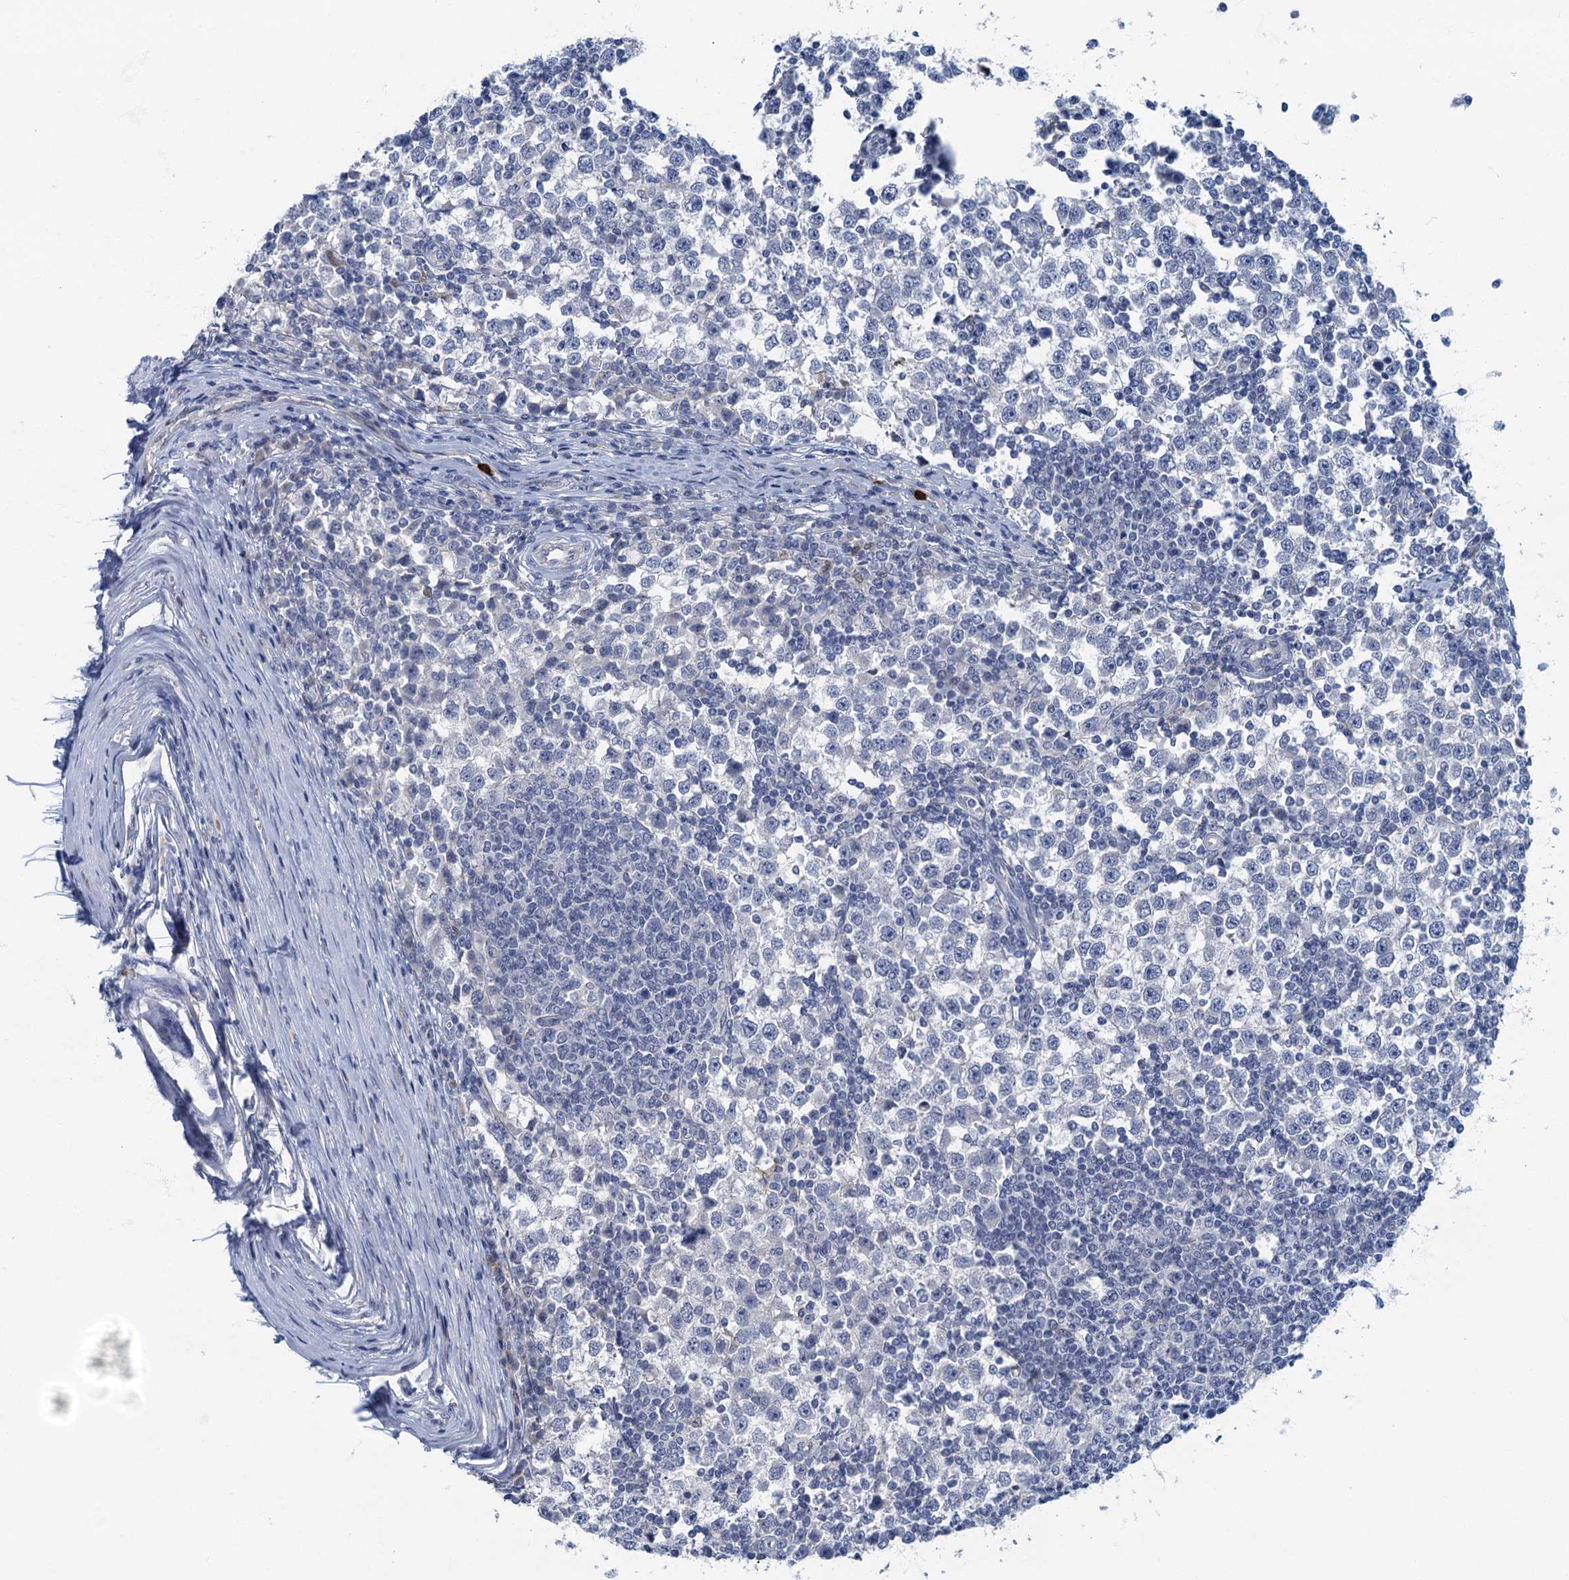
{"staining": {"intensity": "negative", "quantity": "none", "location": "none"}, "tissue": "testis cancer", "cell_type": "Tumor cells", "image_type": "cancer", "snomed": [{"axis": "morphology", "description": "Seminoma, NOS"}, {"axis": "topography", "description": "Testis"}], "caption": "Photomicrograph shows no significant protein staining in tumor cells of testis seminoma.", "gene": "ANKDD1A", "patient": {"sex": "male", "age": 65}}